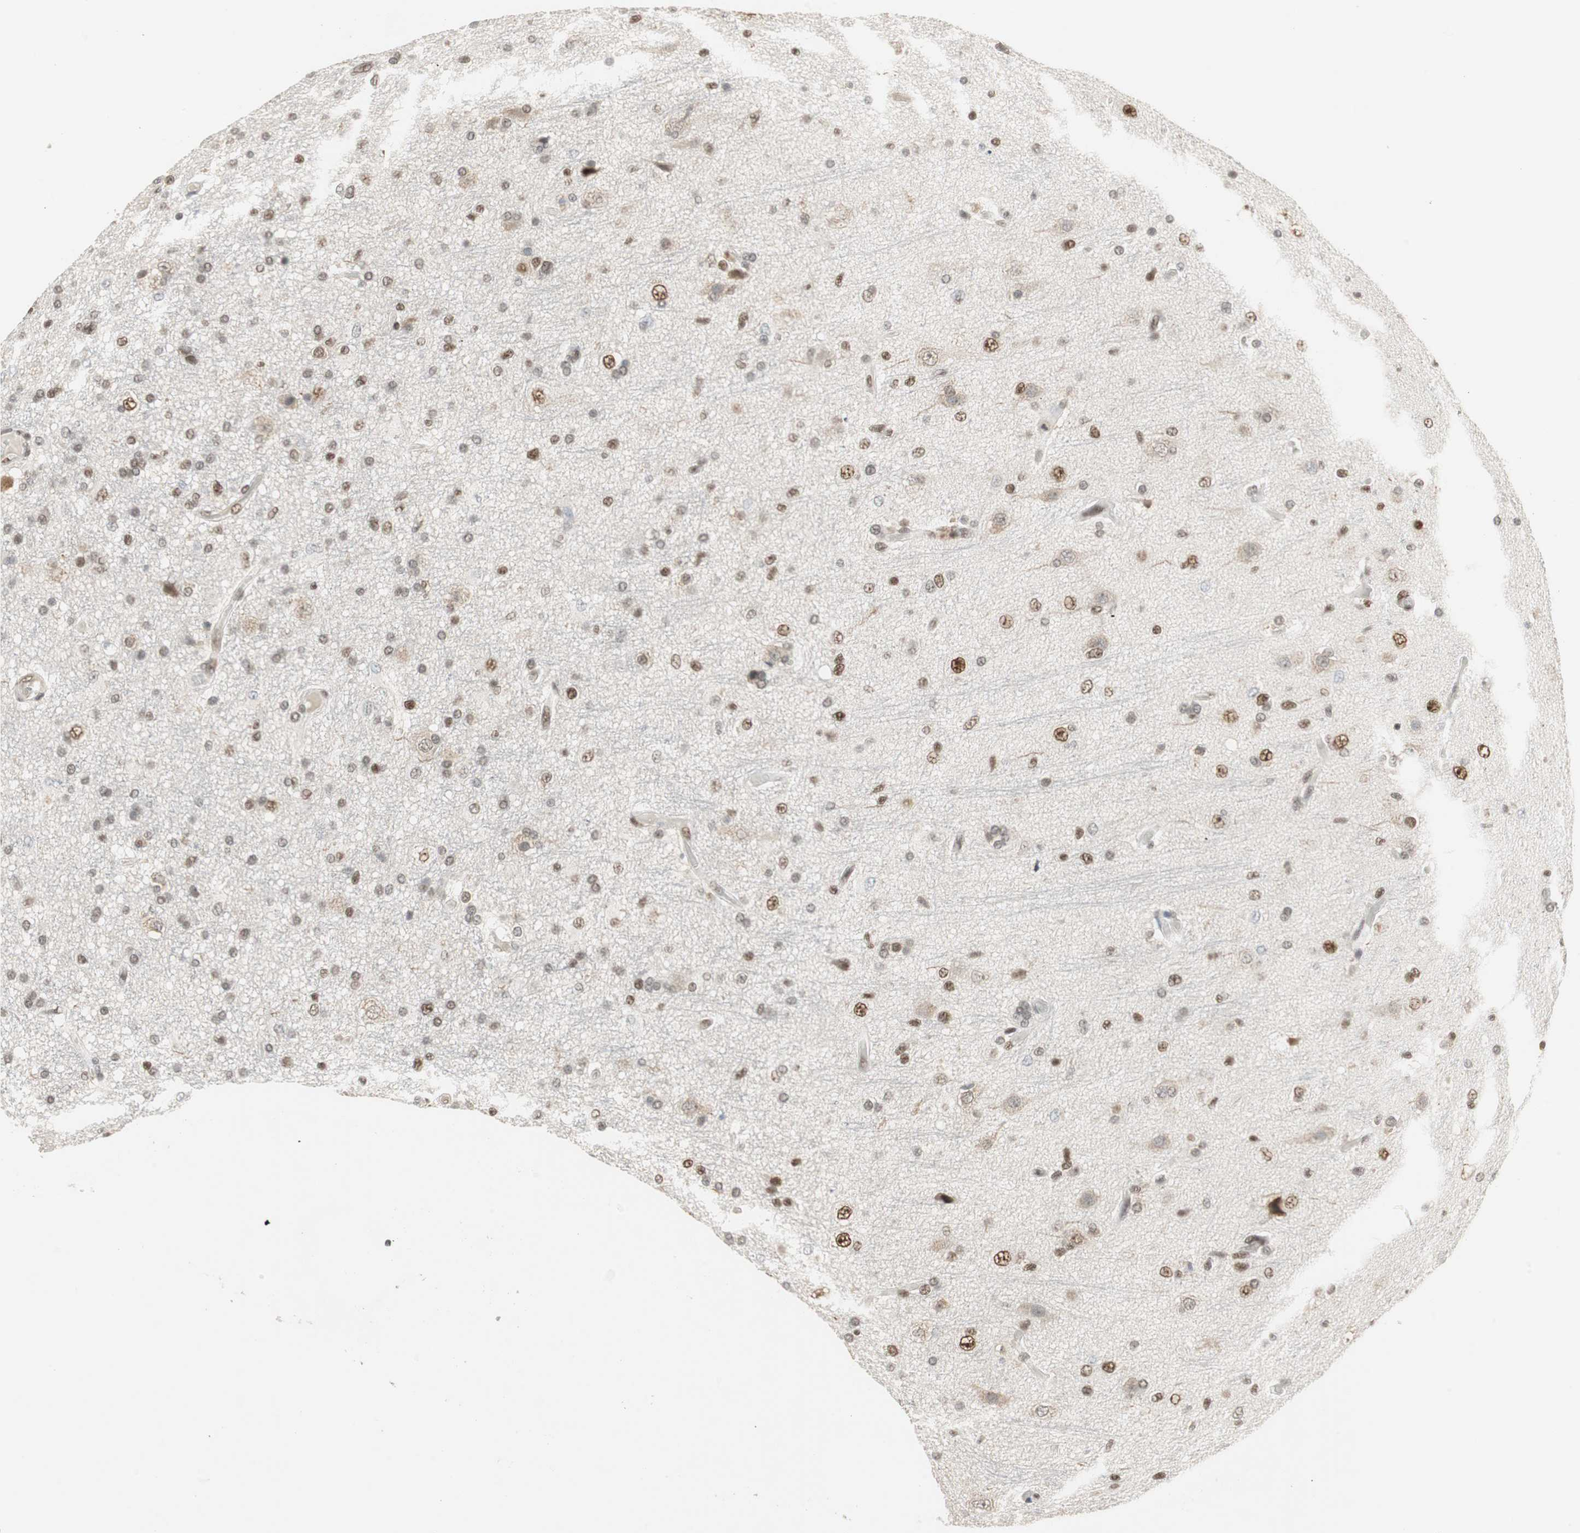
{"staining": {"intensity": "strong", "quantity": "25%-75%", "location": "nuclear"}, "tissue": "glioma", "cell_type": "Tumor cells", "image_type": "cancer", "snomed": [{"axis": "morphology", "description": "Glioma, malignant, High grade"}, {"axis": "topography", "description": "Brain"}], "caption": "A high-resolution micrograph shows immunohistochemistry (IHC) staining of glioma, which reveals strong nuclear positivity in approximately 25%-75% of tumor cells.", "gene": "RTF1", "patient": {"sex": "male", "age": 33}}